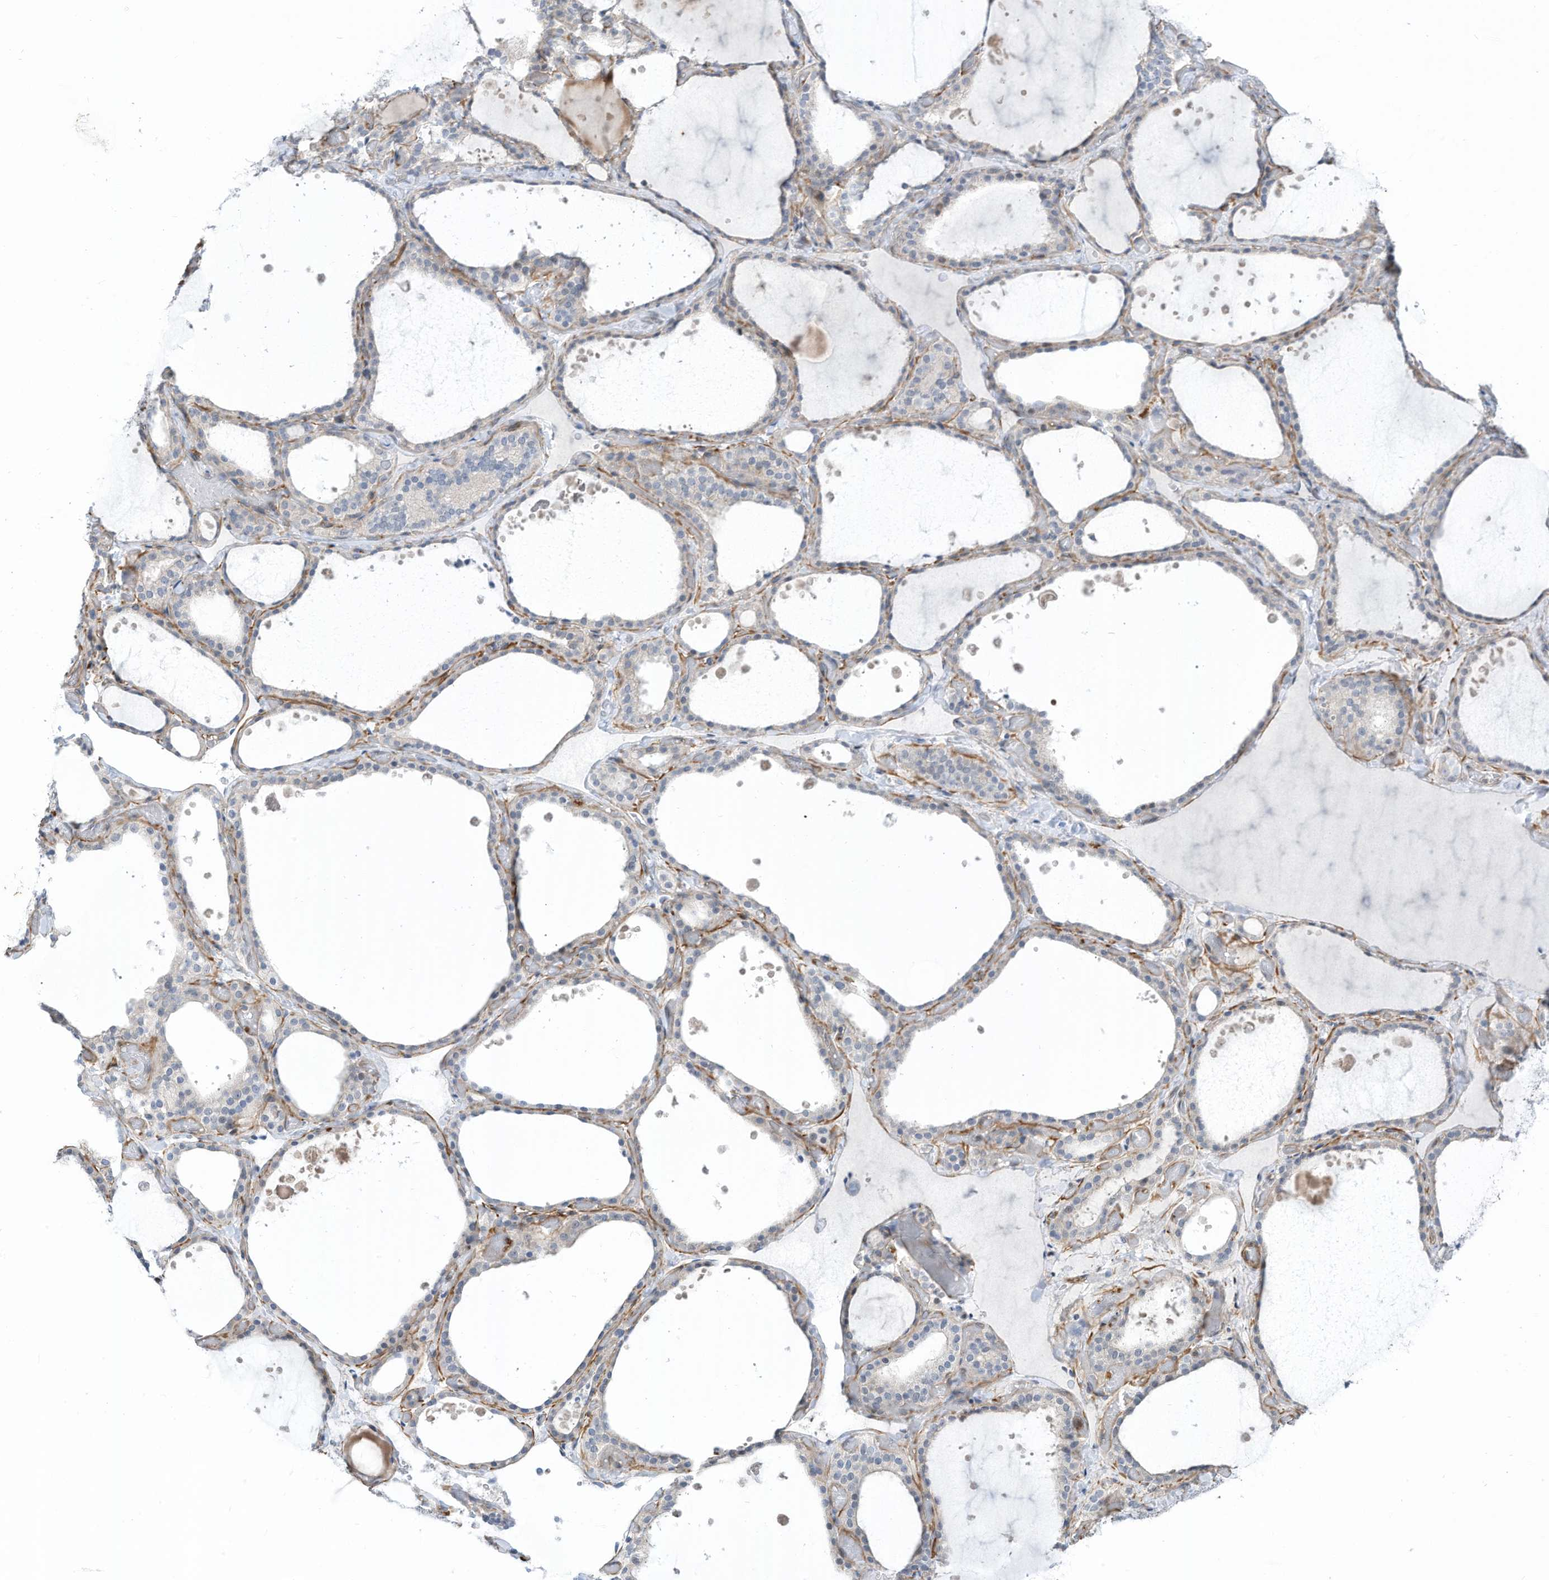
{"staining": {"intensity": "negative", "quantity": "none", "location": "none"}, "tissue": "thyroid gland", "cell_type": "Glandular cells", "image_type": "normal", "snomed": [{"axis": "morphology", "description": "Normal tissue, NOS"}, {"axis": "topography", "description": "Thyroid gland"}], "caption": "High power microscopy image of an immunohistochemistry (IHC) photomicrograph of unremarkable thyroid gland, revealing no significant positivity in glandular cells. (Immunohistochemistry (ihc), brightfield microscopy, high magnification).", "gene": "GPATCH3", "patient": {"sex": "female", "age": 44}}